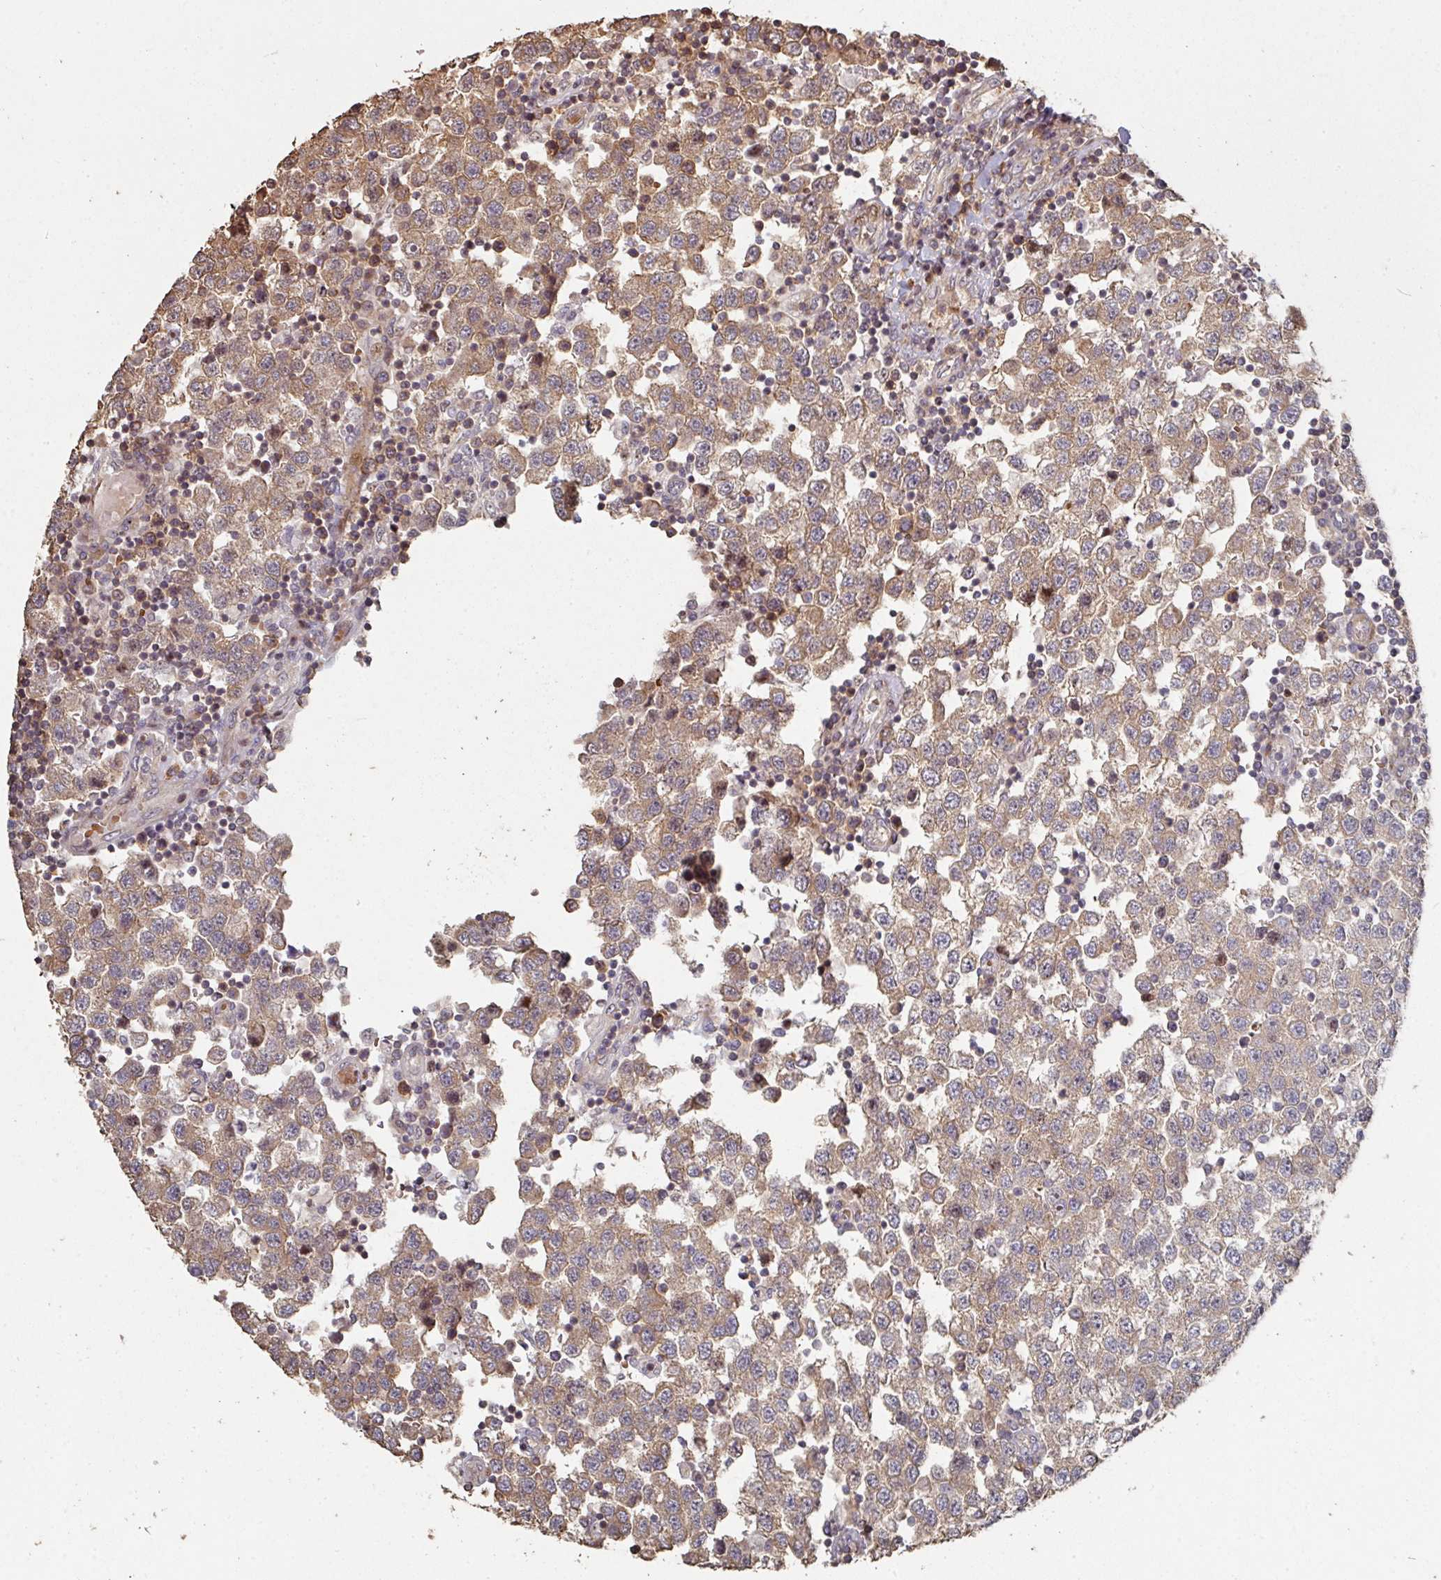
{"staining": {"intensity": "moderate", "quantity": ">75%", "location": "cytoplasmic/membranous"}, "tissue": "testis cancer", "cell_type": "Tumor cells", "image_type": "cancer", "snomed": [{"axis": "morphology", "description": "Seminoma, NOS"}, {"axis": "topography", "description": "Testis"}], "caption": "Tumor cells reveal moderate cytoplasmic/membranous positivity in approximately >75% of cells in seminoma (testis). The protein is shown in brown color, while the nuclei are stained blue.", "gene": "CA7", "patient": {"sex": "male", "age": 34}}